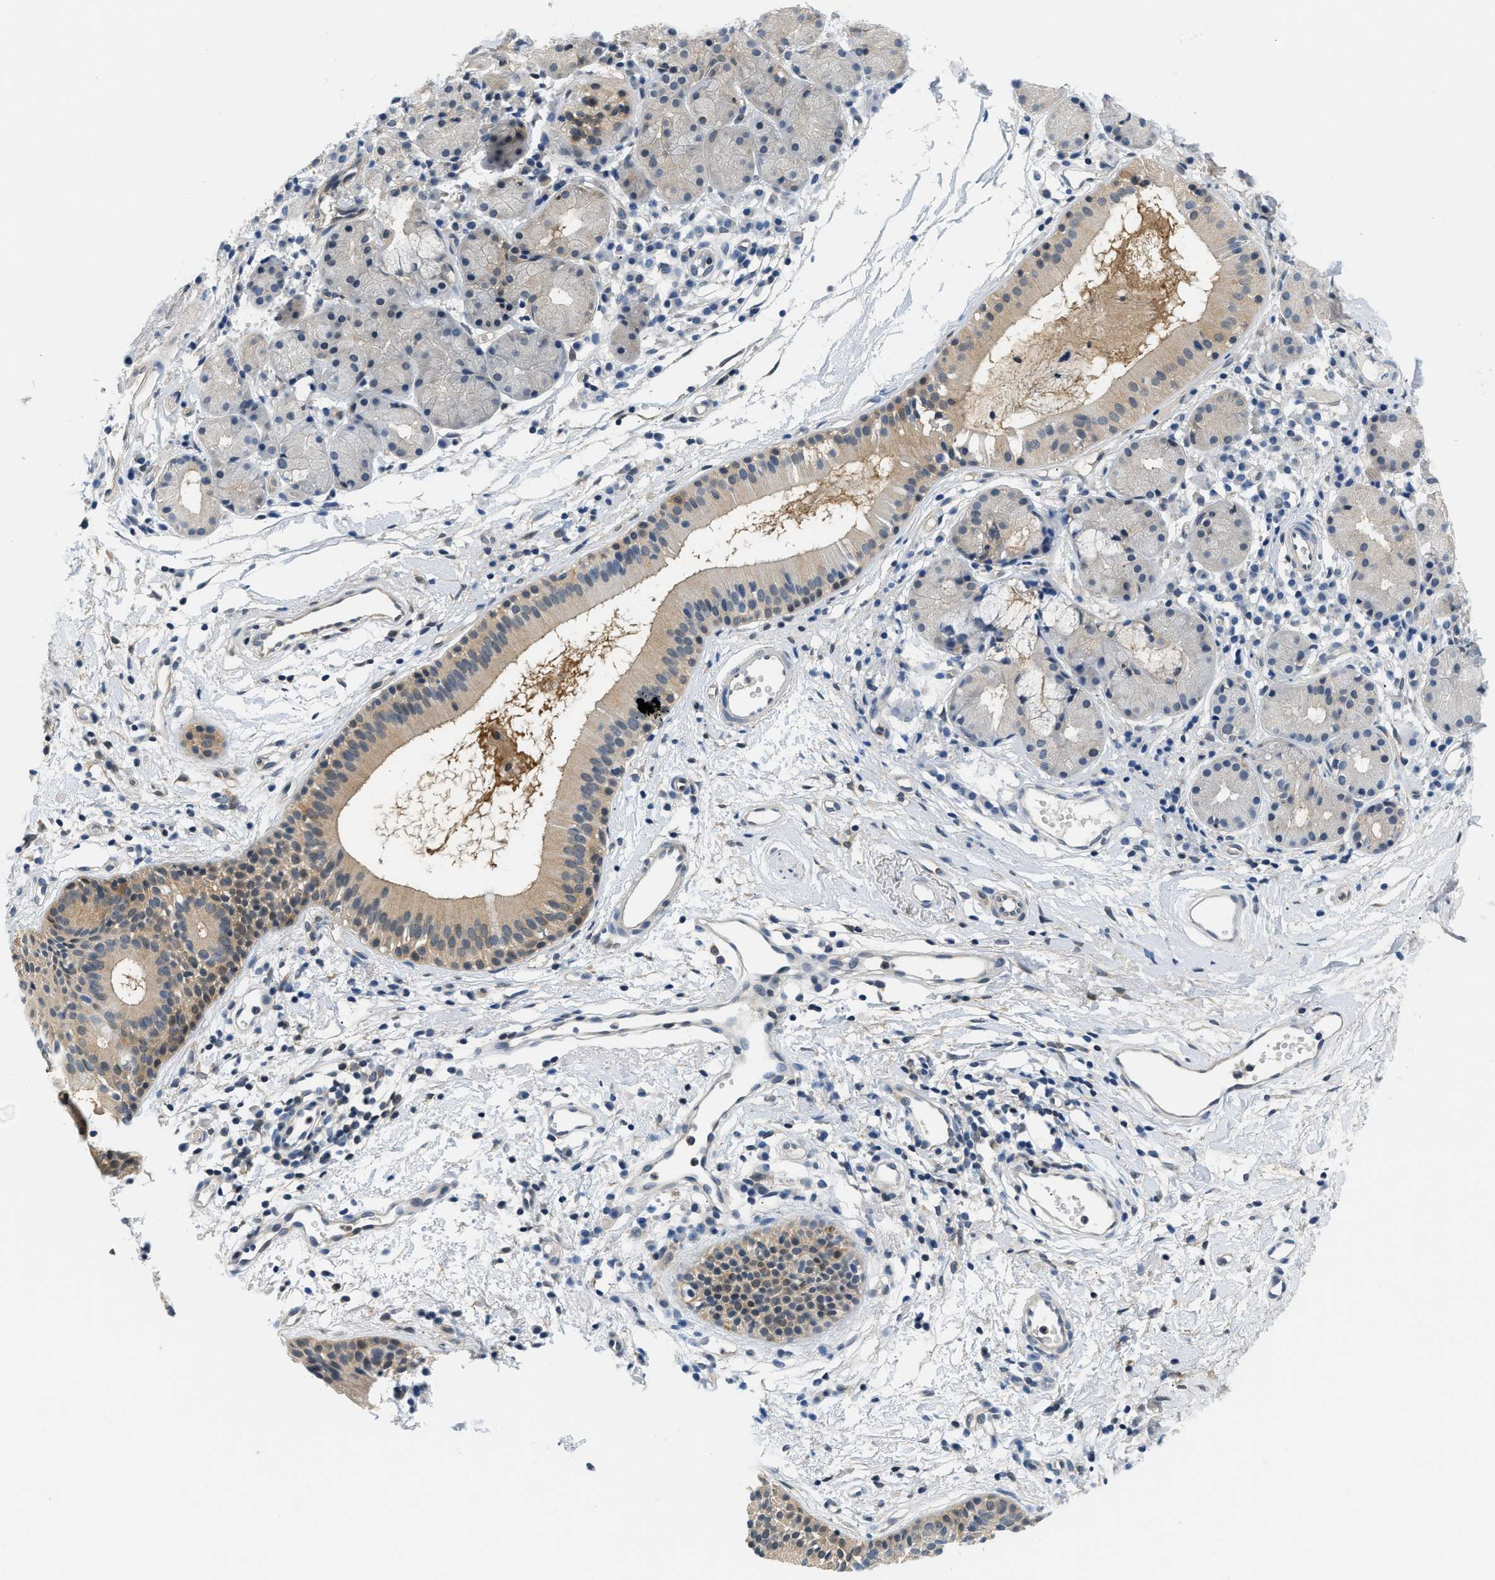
{"staining": {"intensity": "weak", "quantity": "25%-75%", "location": "cytoplasmic/membranous,nuclear"}, "tissue": "nasopharynx", "cell_type": "Respiratory epithelial cells", "image_type": "normal", "snomed": [{"axis": "morphology", "description": "Normal tissue, NOS"}, {"axis": "morphology", "description": "Basal cell carcinoma"}, {"axis": "topography", "description": "Cartilage tissue"}, {"axis": "topography", "description": "Nasopharynx"}, {"axis": "topography", "description": "Oral tissue"}], "caption": "Protein analysis of unremarkable nasopharynx exhibits weak cytoplasmic/membranous,nuclear positivity in approximately 25%-75% of respiratory epithelial cells.", "gene": "EIF4EBP2", "patient": {"sex": "female", "age": 77}}